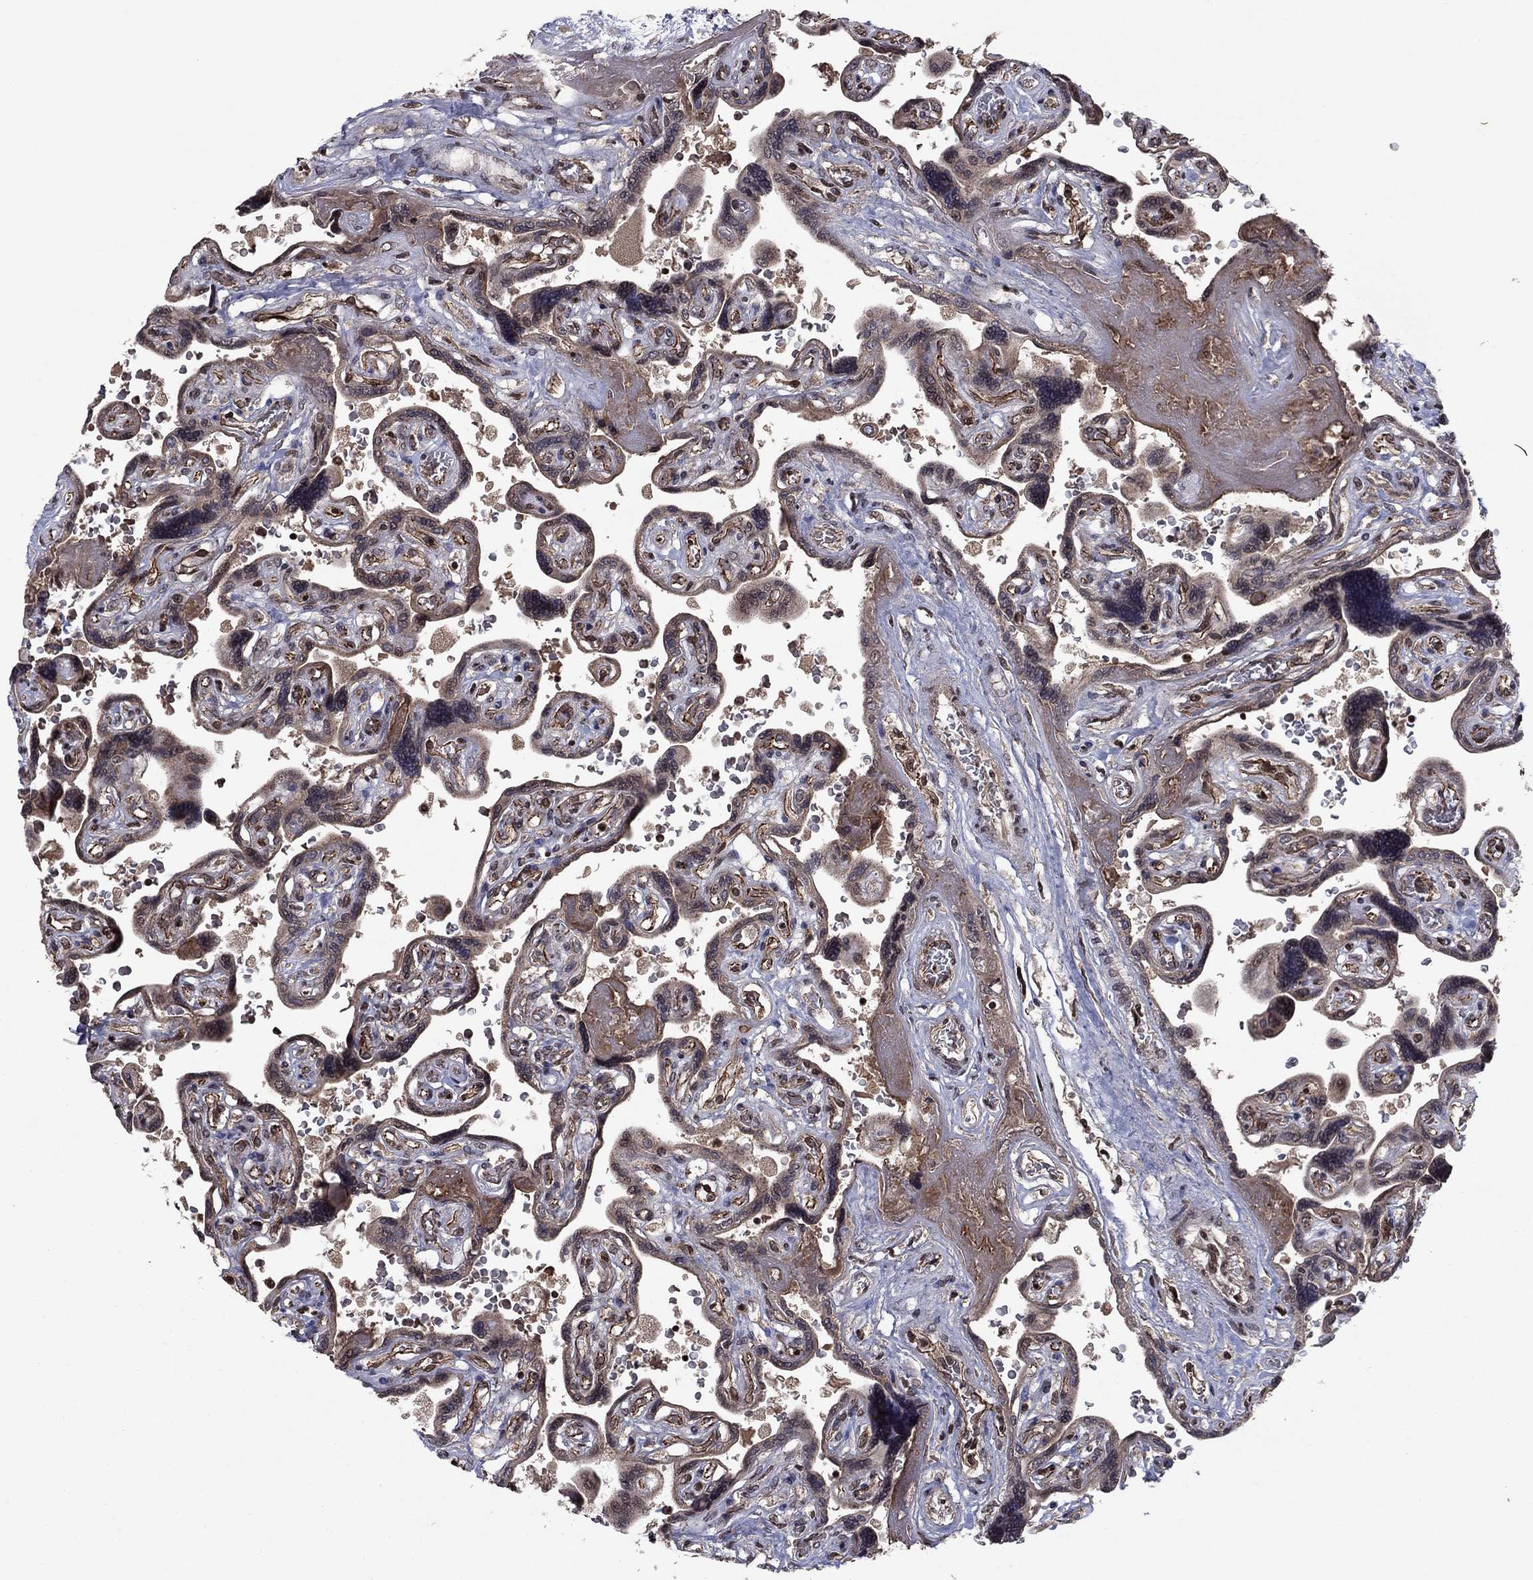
{"staining": {"intensity": "weak", "quantity": "<25%", "location": "cytoplasmic/membranous"}, "tissue": "placenta", "cell_type": "Decidual cells", "image_type": "normal", "snomed": [{"axis": "morphology", "description": "Normal tissue, NOS"}, {"axis": "topography", "description": "Placenta"}], "caption": "High magnification brightfield microscopy of benign placenta stained with DAB (brown) and counterstained with hematoxylin (blue): decidual cells show no significant staining. Nuclei are stained in blue.", "gene": "SORBS1", "patient": {"sex": "female", "age": 32}}